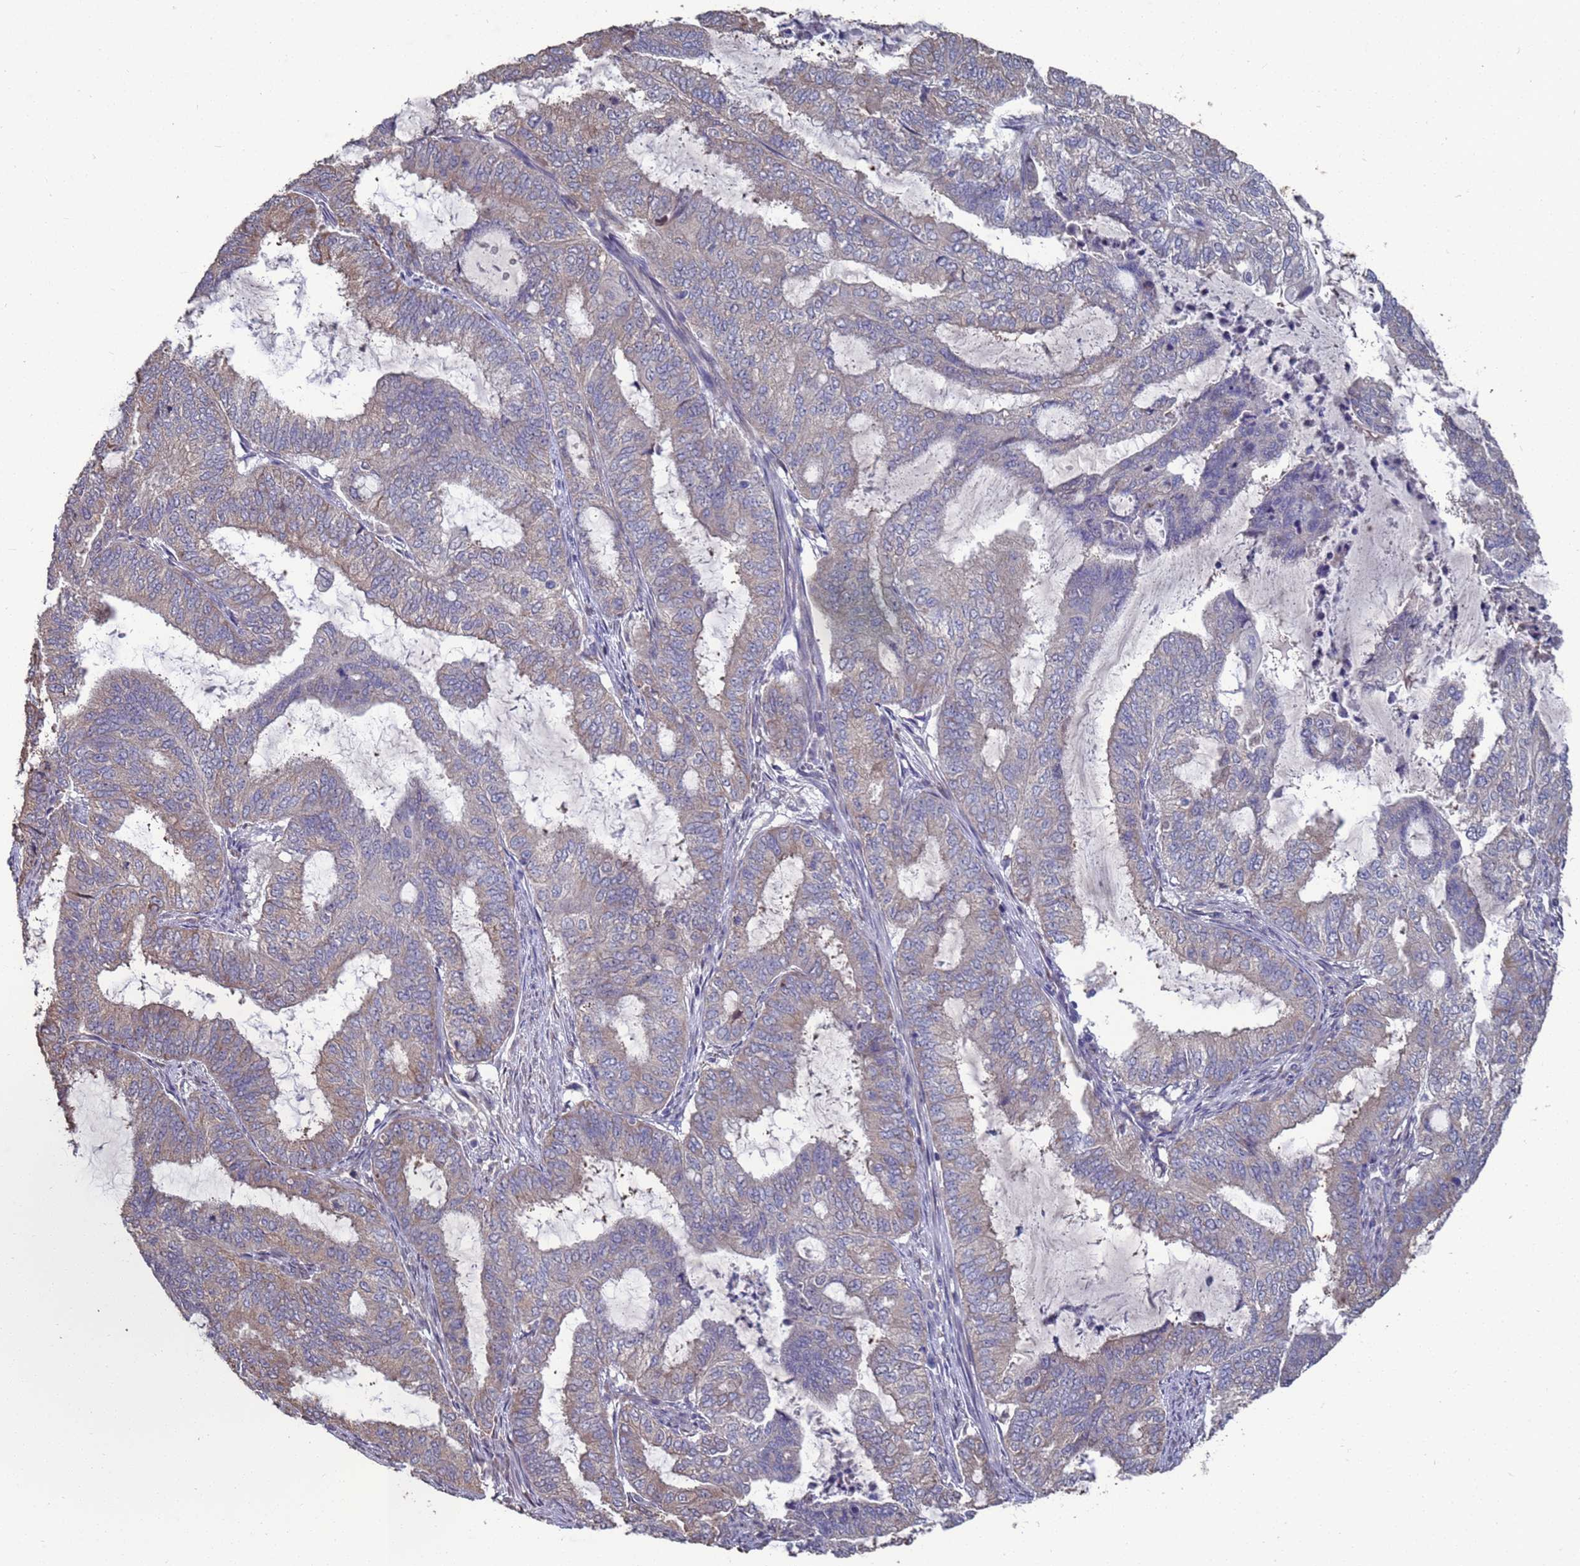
{"staining": {"intensity": "weak", "quantity": "25%-75%", "location": "cytoplasmic/membranous"}, "tissue": "endometrial cancer", "cell_type": "Tumor cells", "image_type": "cancer", "snomed": [{"axis": "morphology", "description": "Adenocarcinoma, NOS"}, {"axis": "topography", "description": "Endometrium"}], "caption": "Protein analysis of endometrial cancer (adenocarcinoma) tissue shows weak cytoplasmic/membranous expression in approximately 25%-75% of tumor cells.", "gene": "CFAP119", "patient": {"sex": "female", "age": 51}}